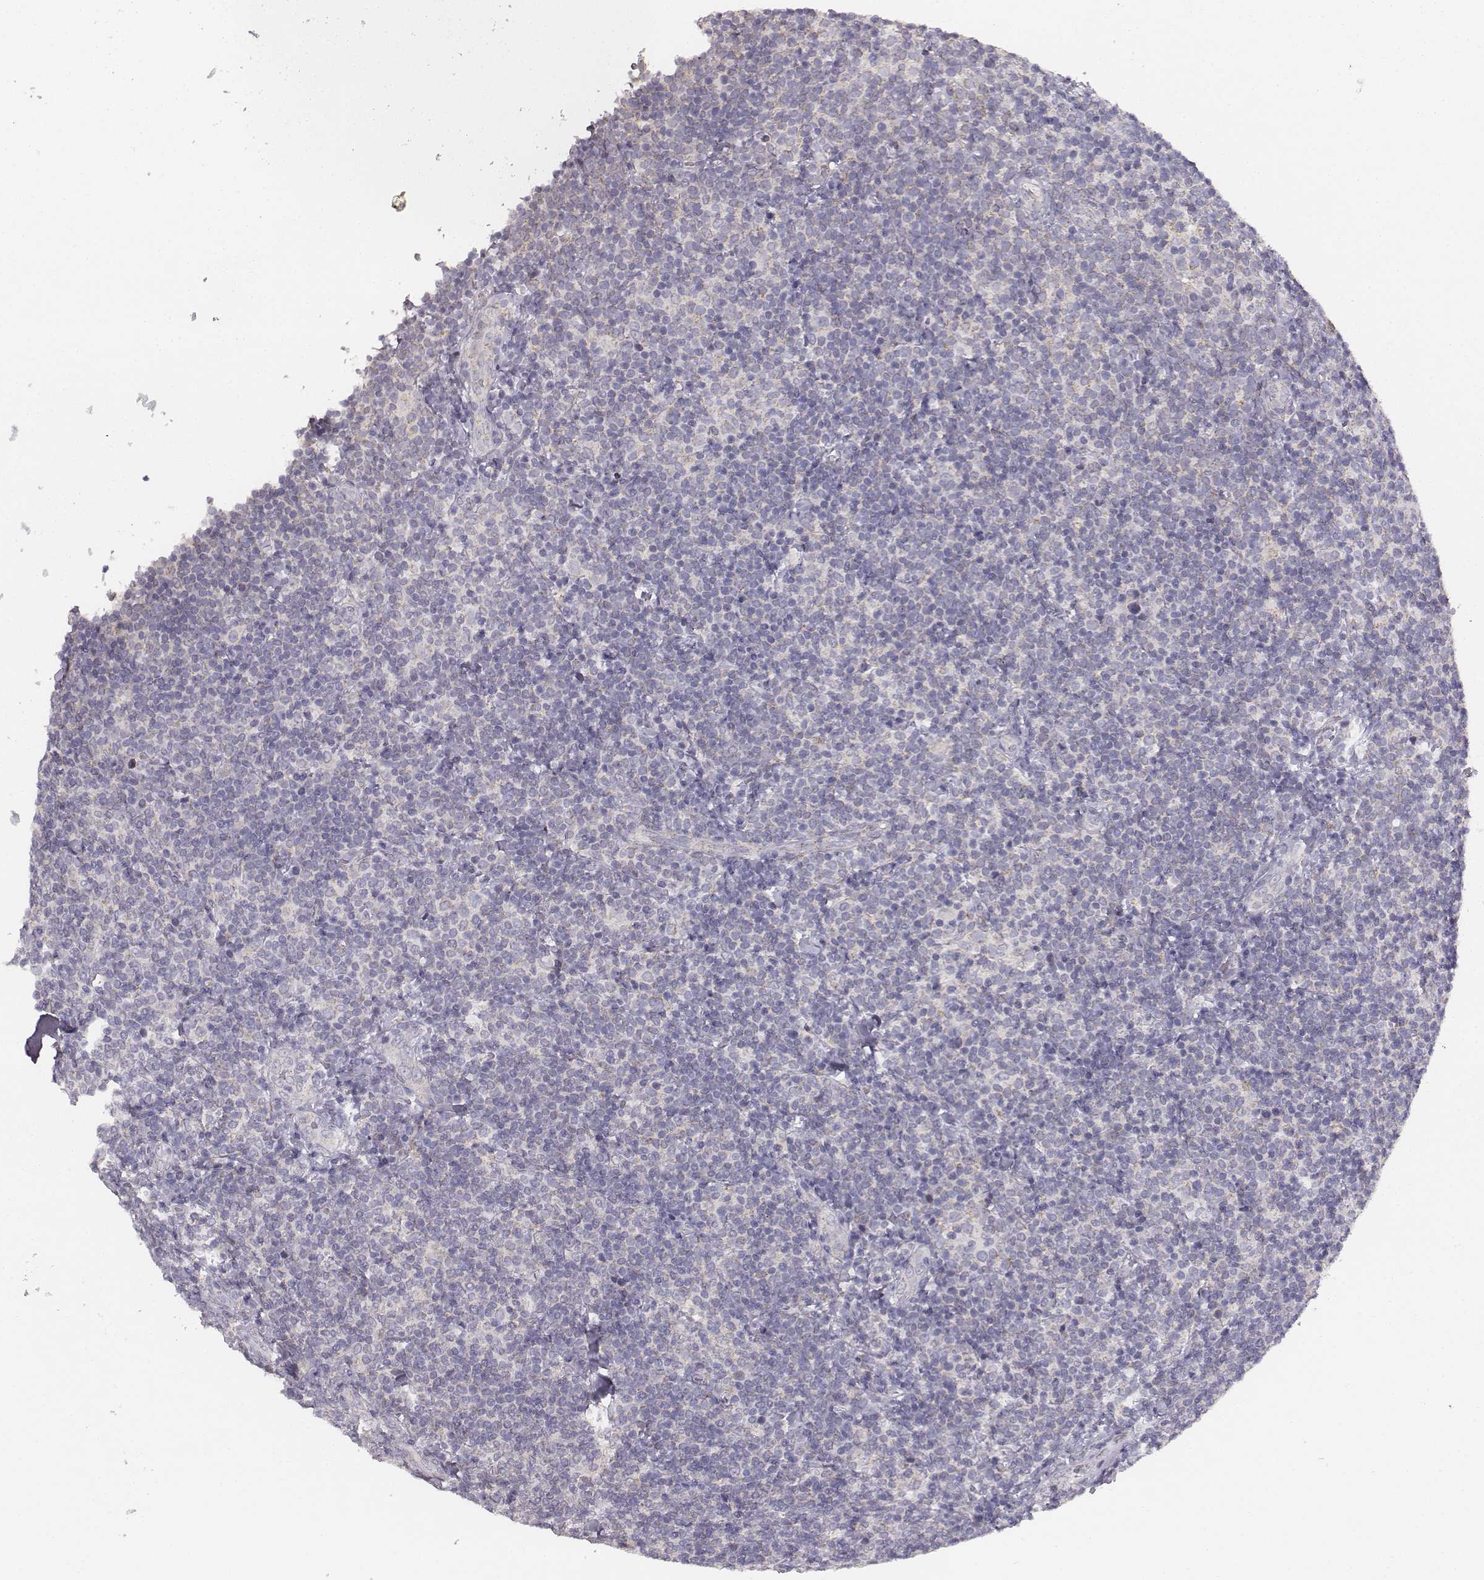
{"staining": {"intensity": "negative", "quantity": "none", "location": "none"}, "tissue": "lymphoma", "cell_type": "Tumor cells", "image_type": "cancer", "snomed": [{"axis": "morphology", "description": "Malignant lymphoma, non-Hodgkin's type, Low grade"}, {"axis": "topography", "description": "Lymph node"}], "caption": "Immunohistochemistry of human lymphoma exhibits no positivity in tumor cells.", "gene": "ABCD3", "patient": {"sex": "female", "age": 56}}